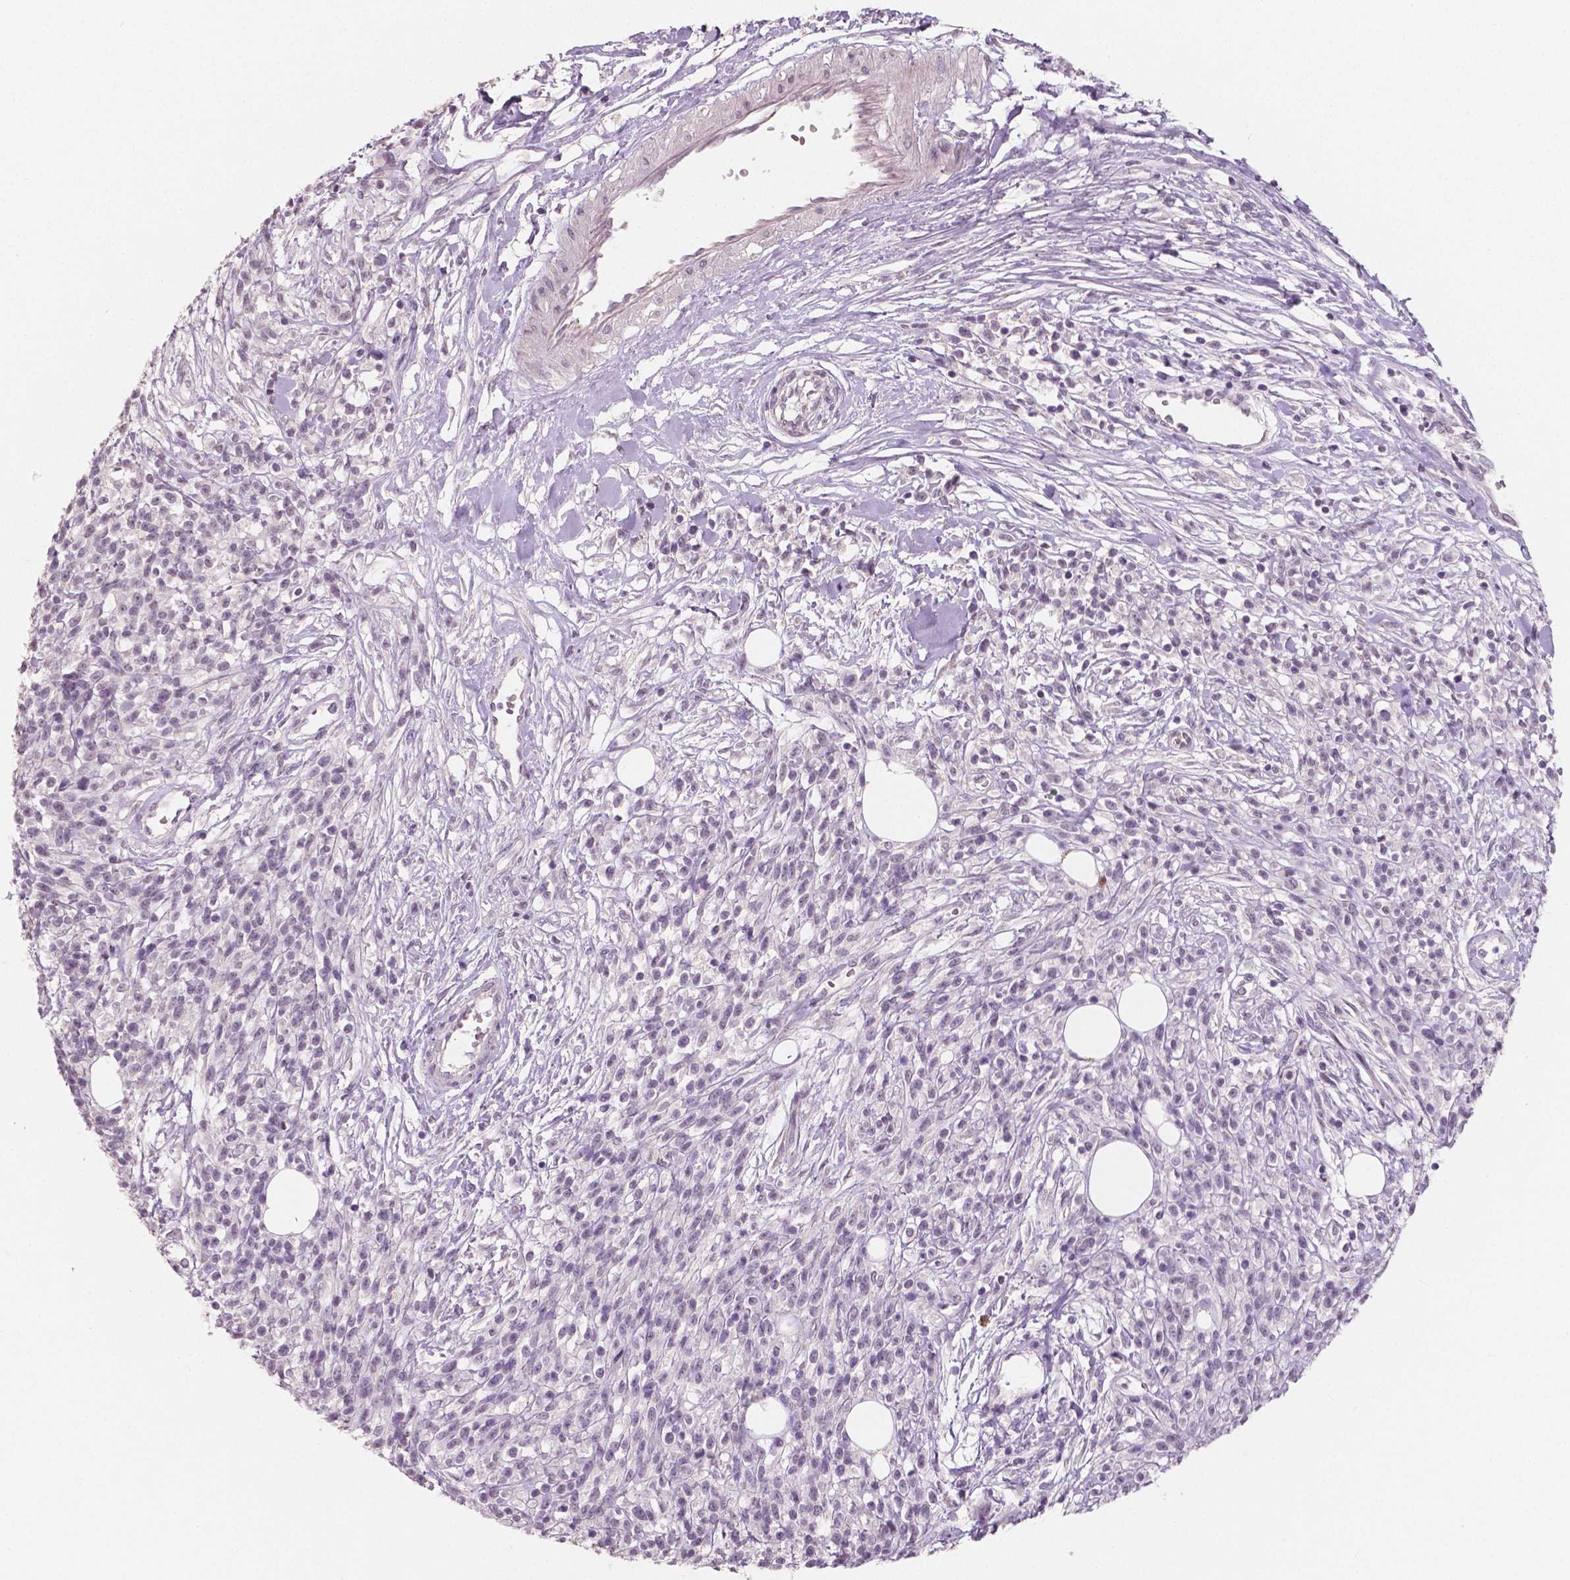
{"staining": {"intensity": "negative", "quantity": "none", "location": "none"}, "tissue": "melanoma", "cell_type": "Tumor cells", "image_type": "cancer", "snomed": [{"axis": "morphology", "description": "Malignant melanoma, NOS"}, {"axis": "topography", "description": "Skin"}, {"axis": "topography", "description": "Skin of trunk"}], "caption": "High power microscopy micrograph of an immunohistochemistry micrograph of melanoma, revealing no significant positivity in tumor cells. (DAB (3,3'-diaminobenzidine) IHC visualized using brightfield microscopy, high magnification).", "gene": "RNASE7", "patient": {"sex": "male", "age": 74}}